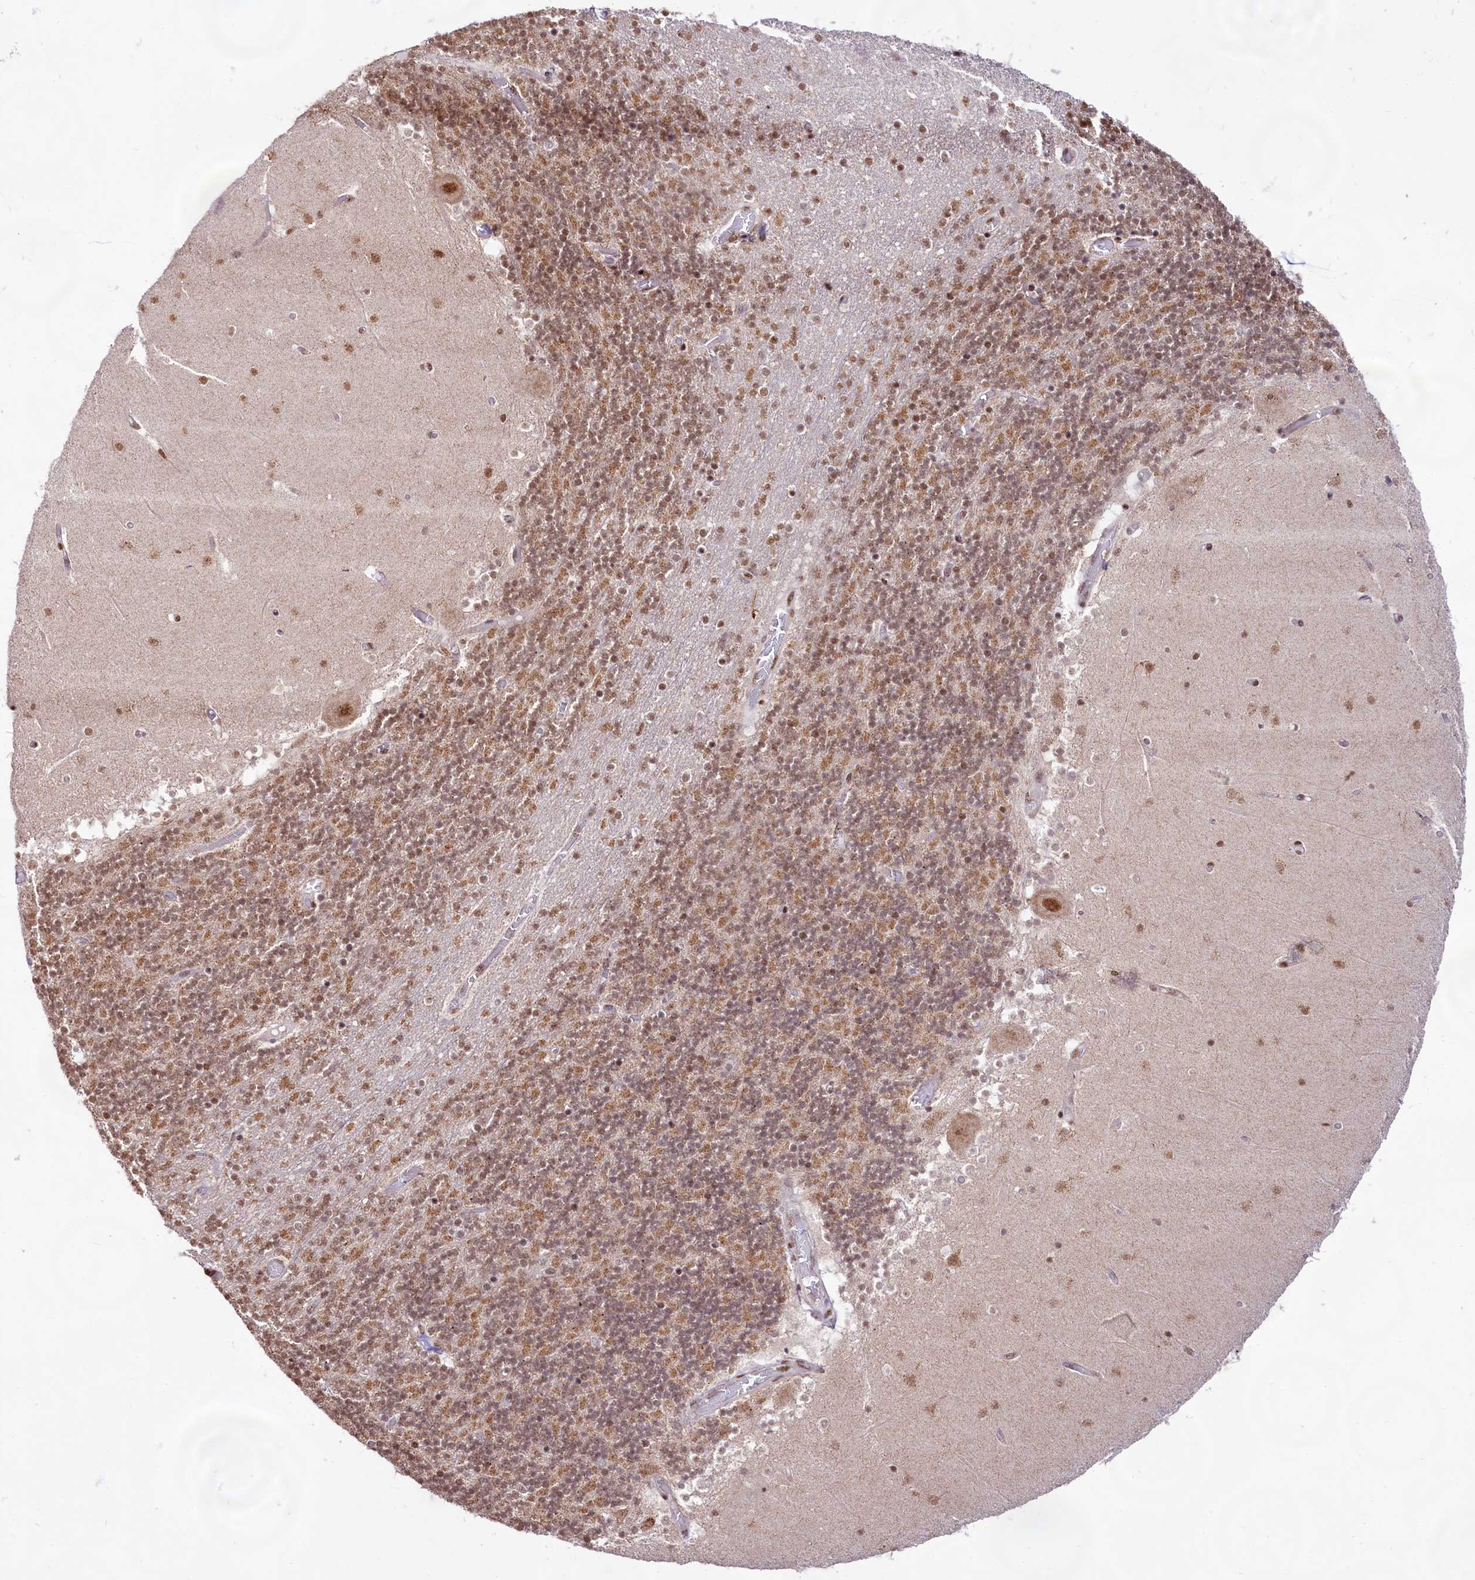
{"staining": {"intensity": "moderate", "quantity": ">75%", "location": "nuclear"}, "tissue": "cerebellum", "cell_type": "Cells in granular layer", "image_type": "normal", "snomed": [{"axis": "morphology", "description": "Normal tissue, NOS"}, {"axis": "topography", "description": "Cerebellum"}], "caption": "Cerebellum stained with IHC displays moderate nuclear staining in about >75% of cells in granular layer.", "gene": "HIRA", "patient": {"sex": "female", "age": 28}}